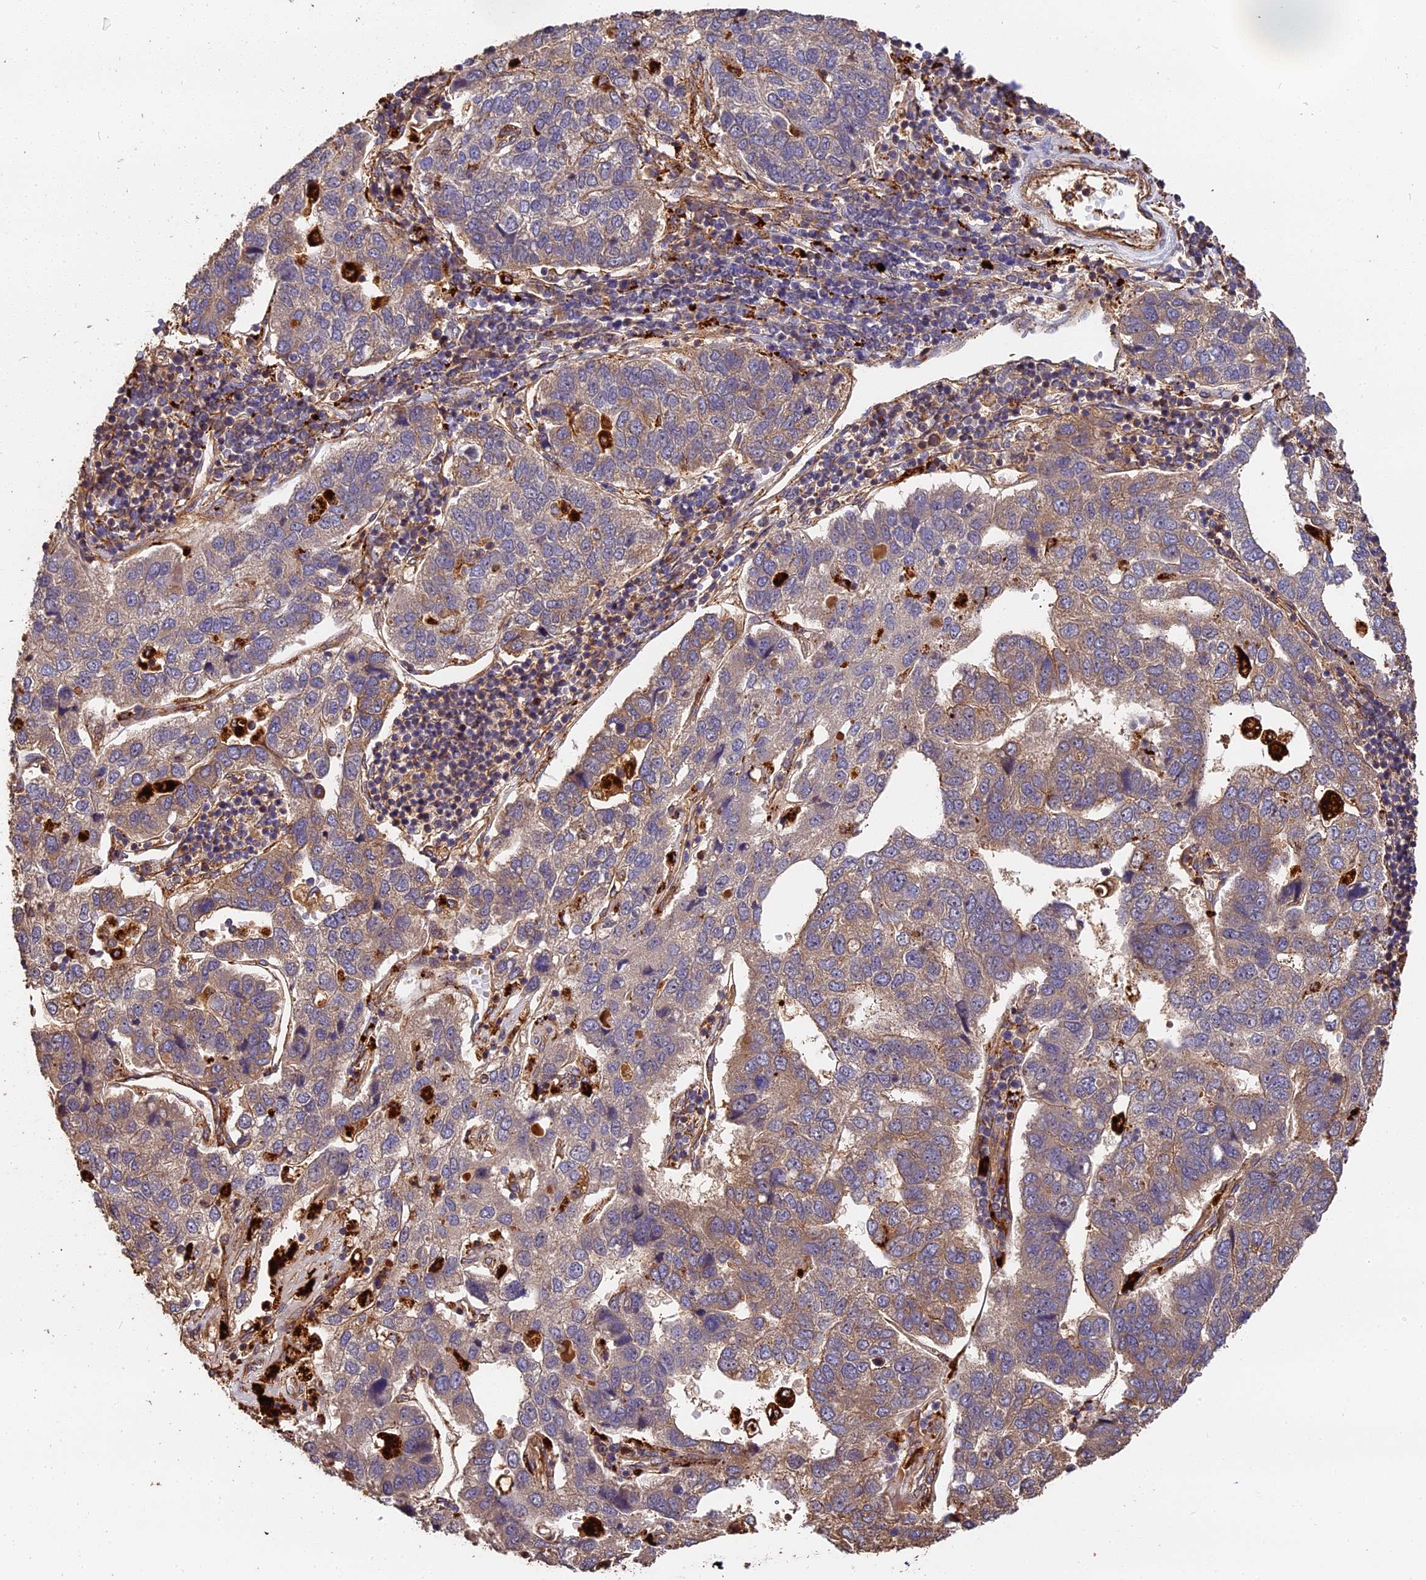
{"staining": {"intensity": "weak", "quantity": "25%-75%", "location": "cytoplasmic/membranous"}, "tissue": "pancreatic cancer", "cell_type": "Tumor cells", "image_type": "cancer", "snomed": [{"axis": "morphology", "description": "Adenocarcinoma, NOS"}, {"axis": "topography", "description": "Pancreas"}], "caption": "Immunohistochemical staining of pancreatic cancer reveals weak cytoplasmic/membranous protein expression in about 25%-75% of tumor cells. (brown staining indicates protein expression, while blue staining denotes nuclei).", "gene": "MMP15", "patient": {"sex": "female", "age": 61}}